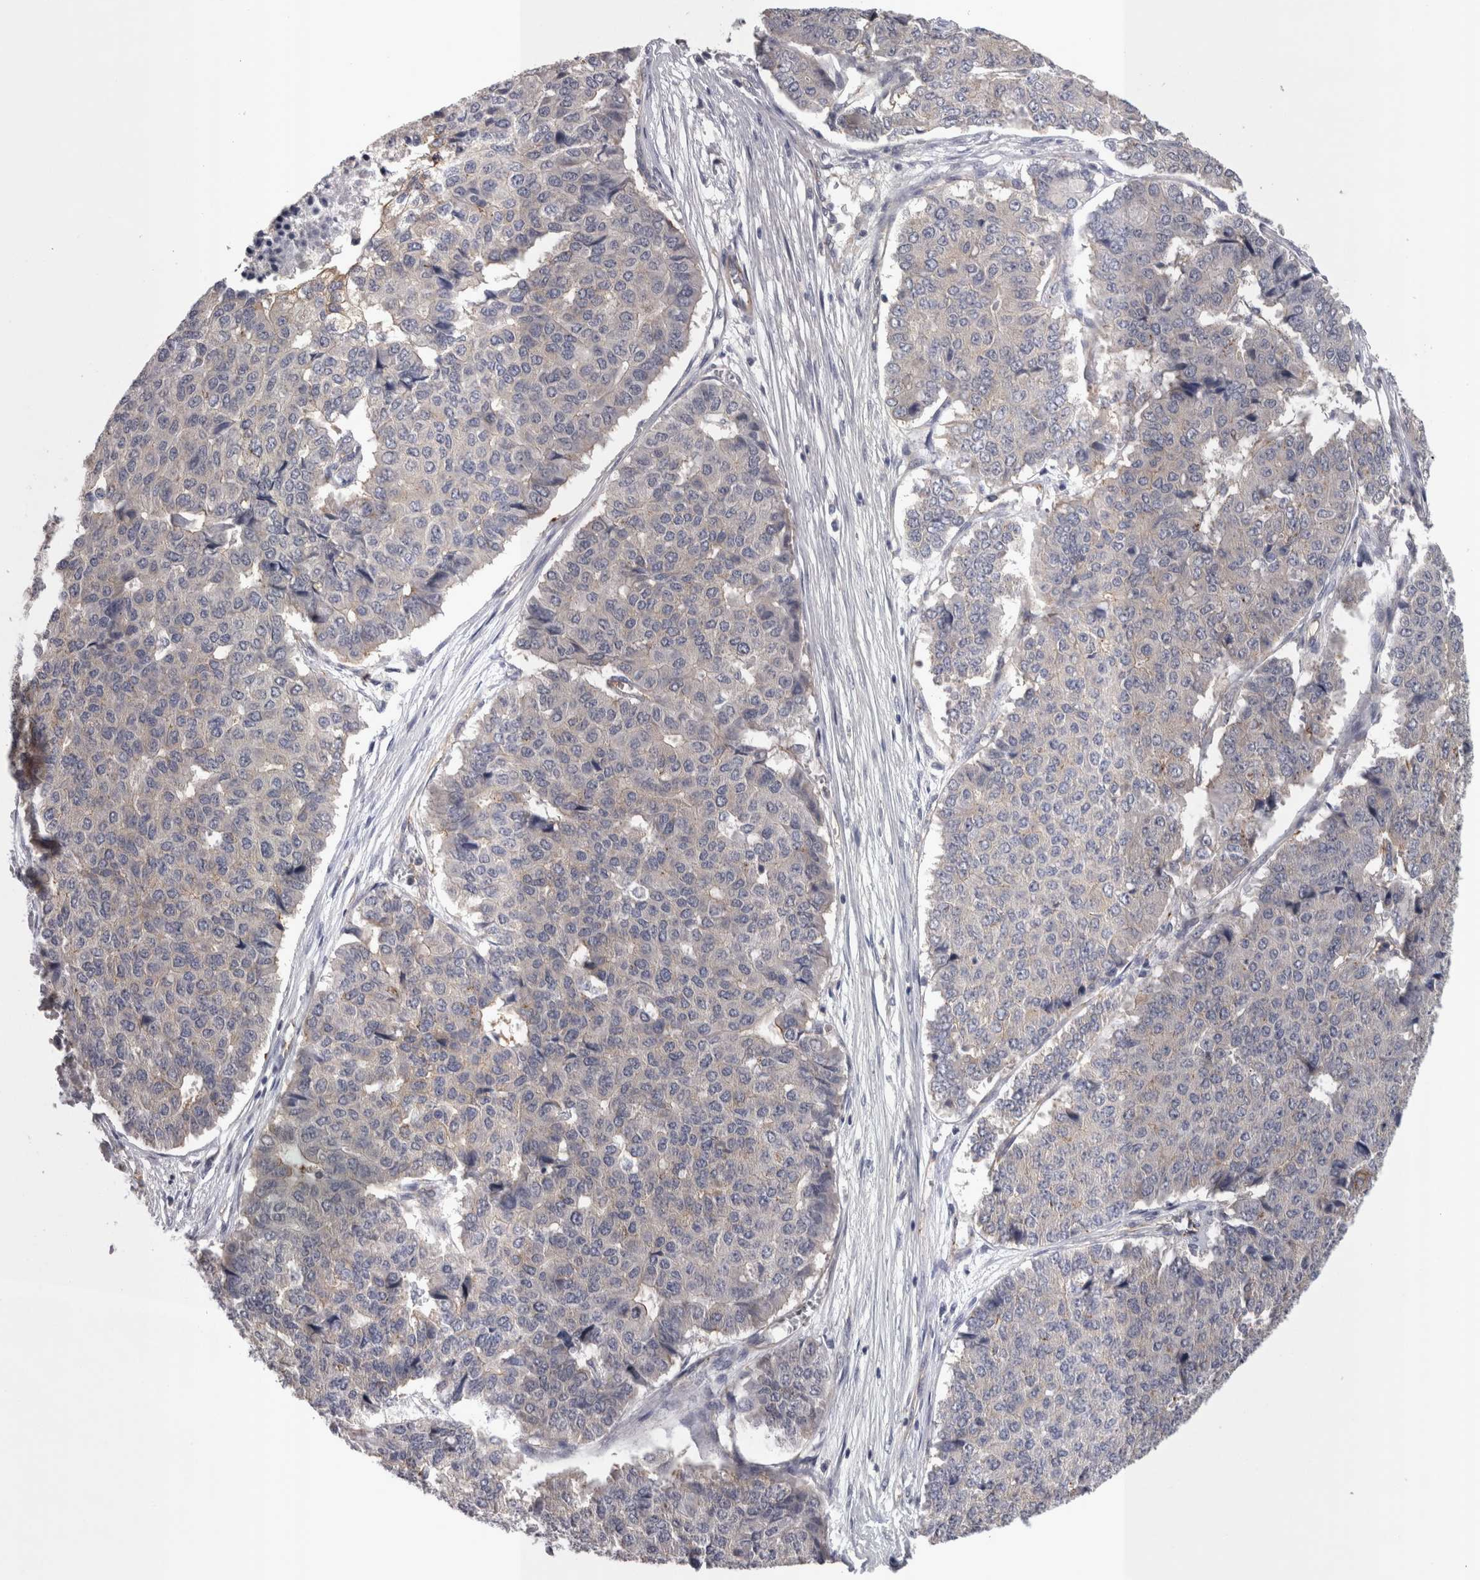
{"staining": {"intensity": "weak", "quantity": "<25%", "location": "cytoplasmic/membranous"}, "tissue": "pancreatic cancer", "cell_type": "Tumor cells", "image_type": "cancer", "snomed": [{"axis": "morphology", "description": "Adenocarcinoma, NOS"}, {"axis": "topography", "description": "Pancreas"}], "caption": "Immunohistochemistry (IHC) micrograph of neoplastic tissue: pancreatic adenocarcinoma stained with DAB (3,3'-diaminobenzidine) shows no significant protein expression in tumor cells.", "gene": "LYZL6", "patient": {"sex": "male", "age": 50}}